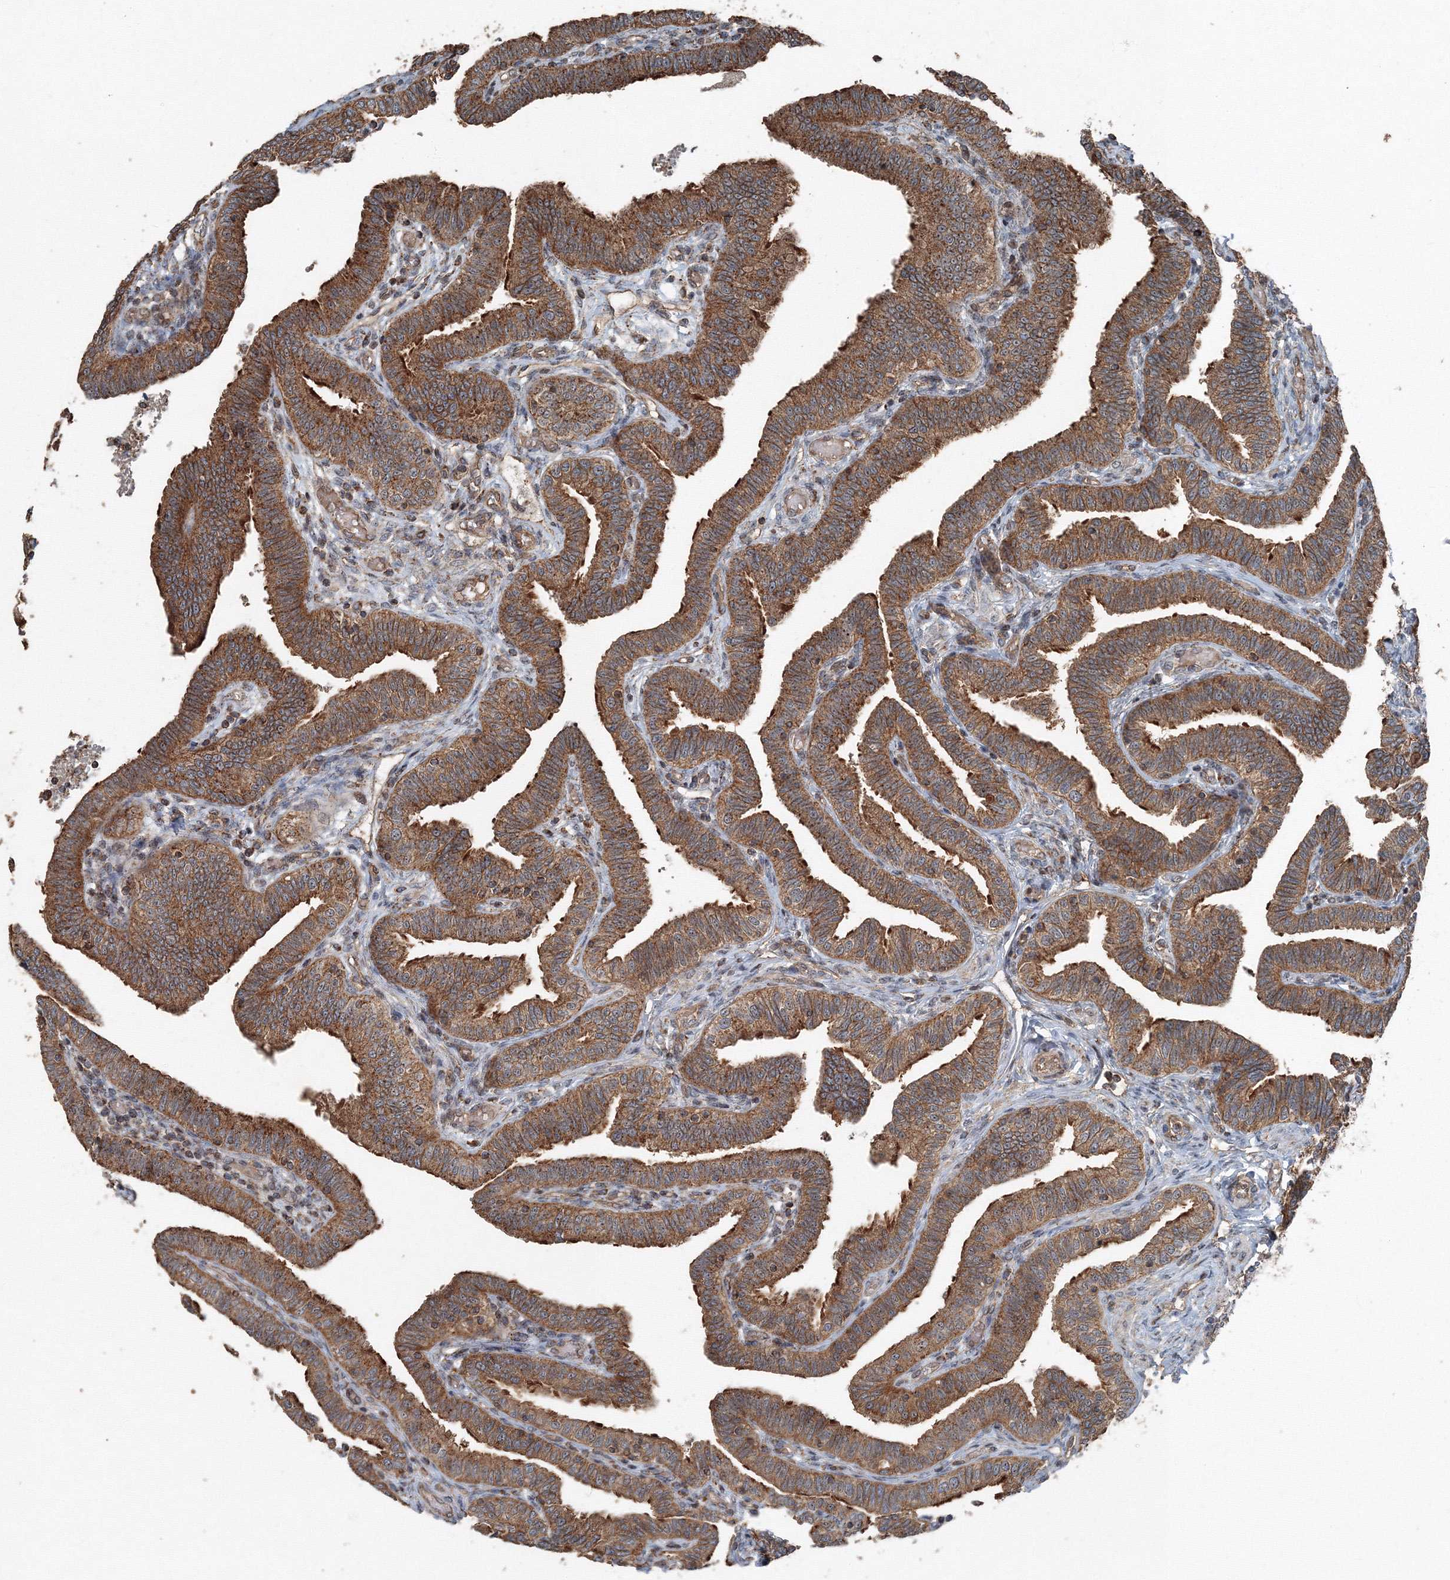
{"staining": {"intensity": "strong", "quantity": ">75%", "location": "cytoplasmic/membranous"}, "tissue": "fallopian tube", "cell_type": "Glandular cells", "image_type": "normal", "snomed": [{"axis": "morphology", "description": "Normal tissue, NOS"}, {"axis": "topography", "description": "Fallopian tube"}], "caption": "Immunohistochemistry (IHC) micrograph of benign fallopian tube: human fallopian tube stained using immunohistochemistry displays high levels of strong protein expression localized specifically in the cytoplasmic/membranous of glandular cells, appearing as a cytoplasmic/membranous brown color.", "gene": "AASDH", "patient": {"sex": "female", "age": 39}}